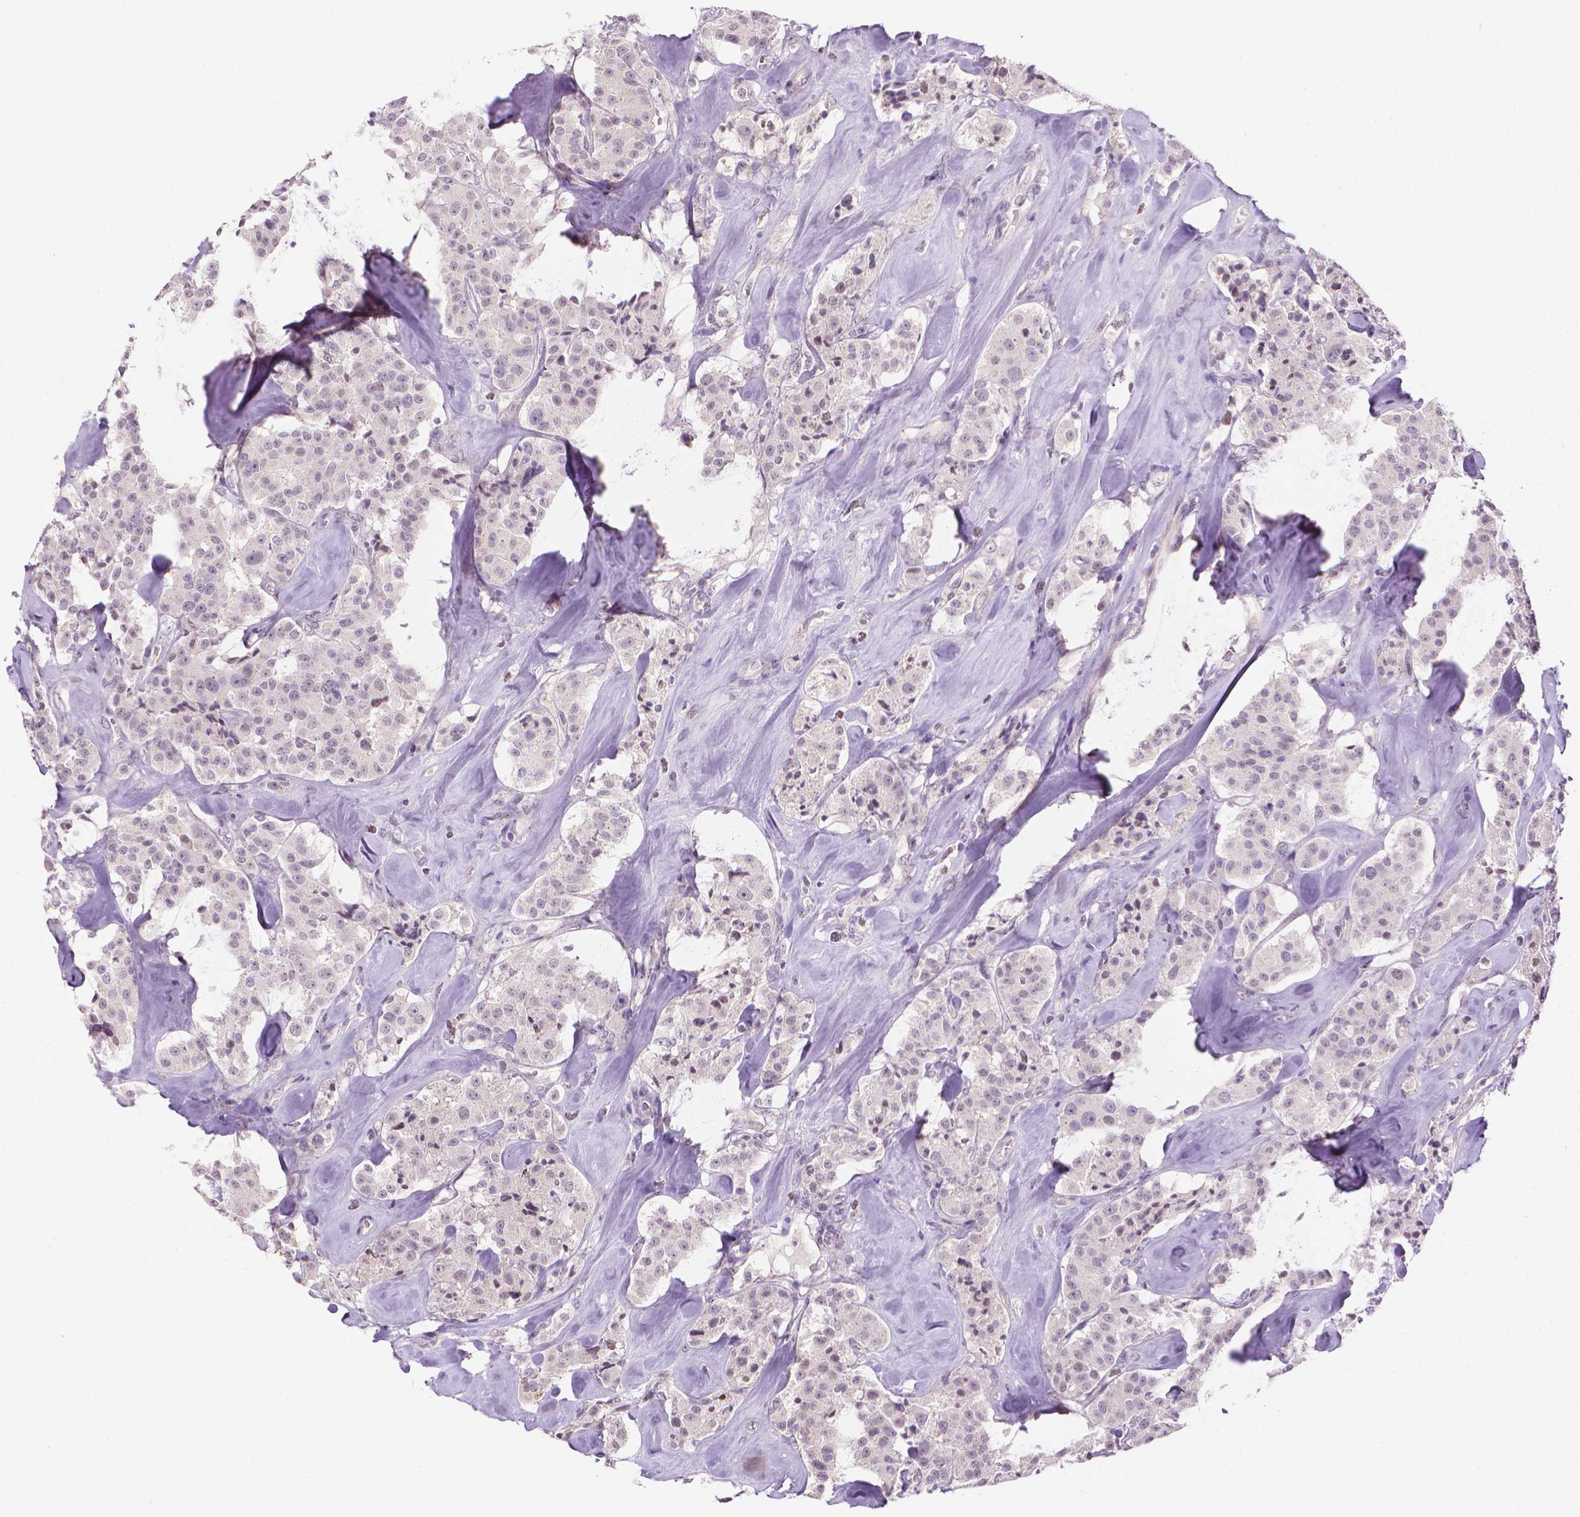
{"staining": {"intensity": "negative", "quantity": "none", "location": "none"}, "tissue": "carcinoid", "cell_type": "Tumor cells", "image_type": "cancer", "snomed": [{"axis": "morphology", "description": "Carcinoid, malignant, NOS"}, {"axis": "topography", "description": "Pancreas"}], "caption": "High power microscopy micrograph of an immunohistochemistry (IHC) image of carcinoid, revealing no significant staining in tumor cells.", "gene": "NCAN", "patient": {"sex": "male", "age": 41}}